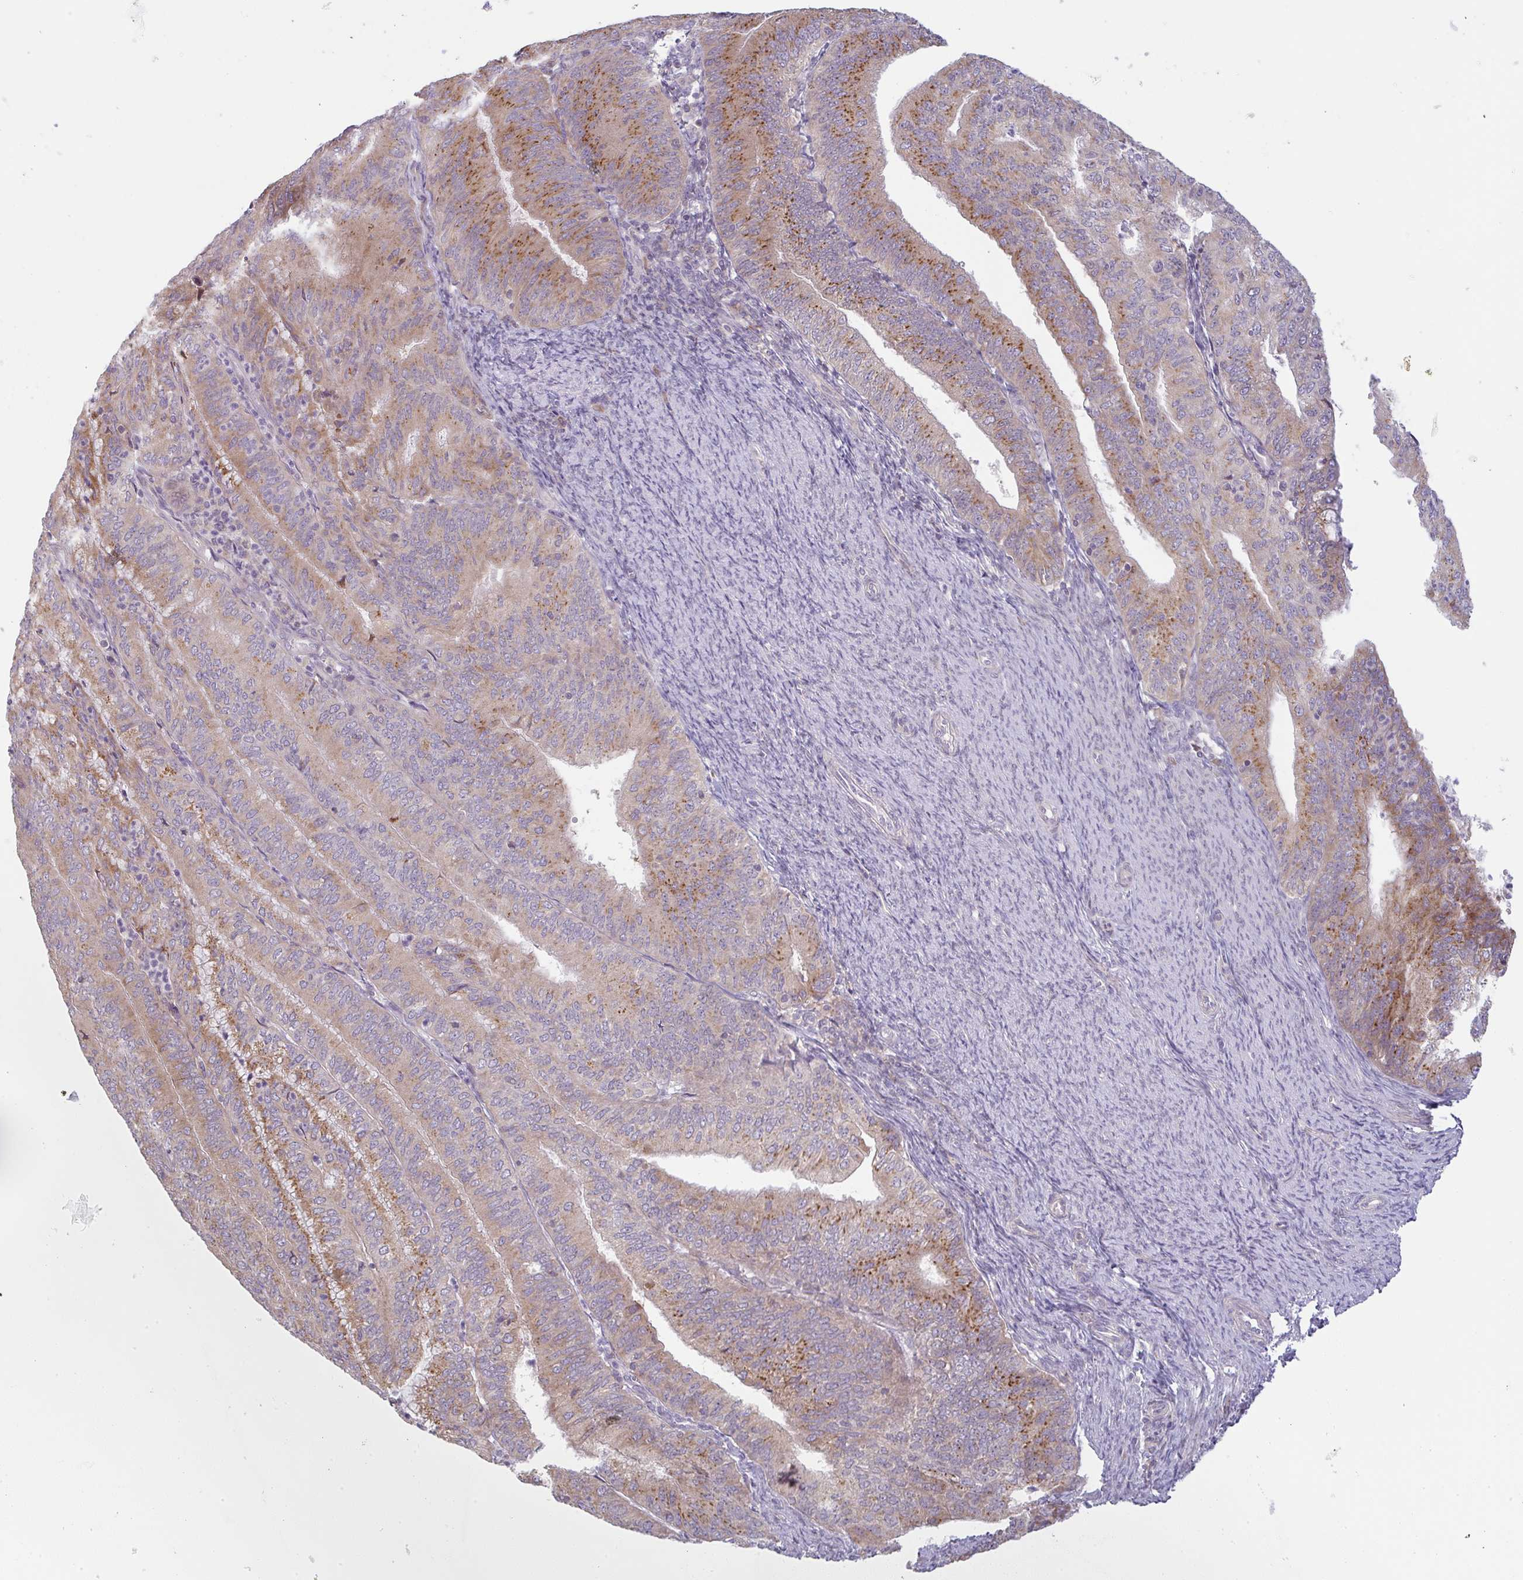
{"staining": {"intensity": "moderate", "quantity": "25%-75%", "location": "cytoplasmic/membranous"}, "tissue": "endometrial cancer", "cell_type": "Tumor cells", "image_type": "cancer", "snomed": [{"axis": "morphology", "description": "Adenocarcinoma, NOS"}, {"axis": "topography", "description": "Endometrium"}], "caption": "This micrograph displays IHC staining of endometrial cancer, with medium moderate cytoplasmic/membranous staining in about 25%-75% of tumor cells.", "gene": "MOB1A", "patient": {"sex": "female", "age": 57}}